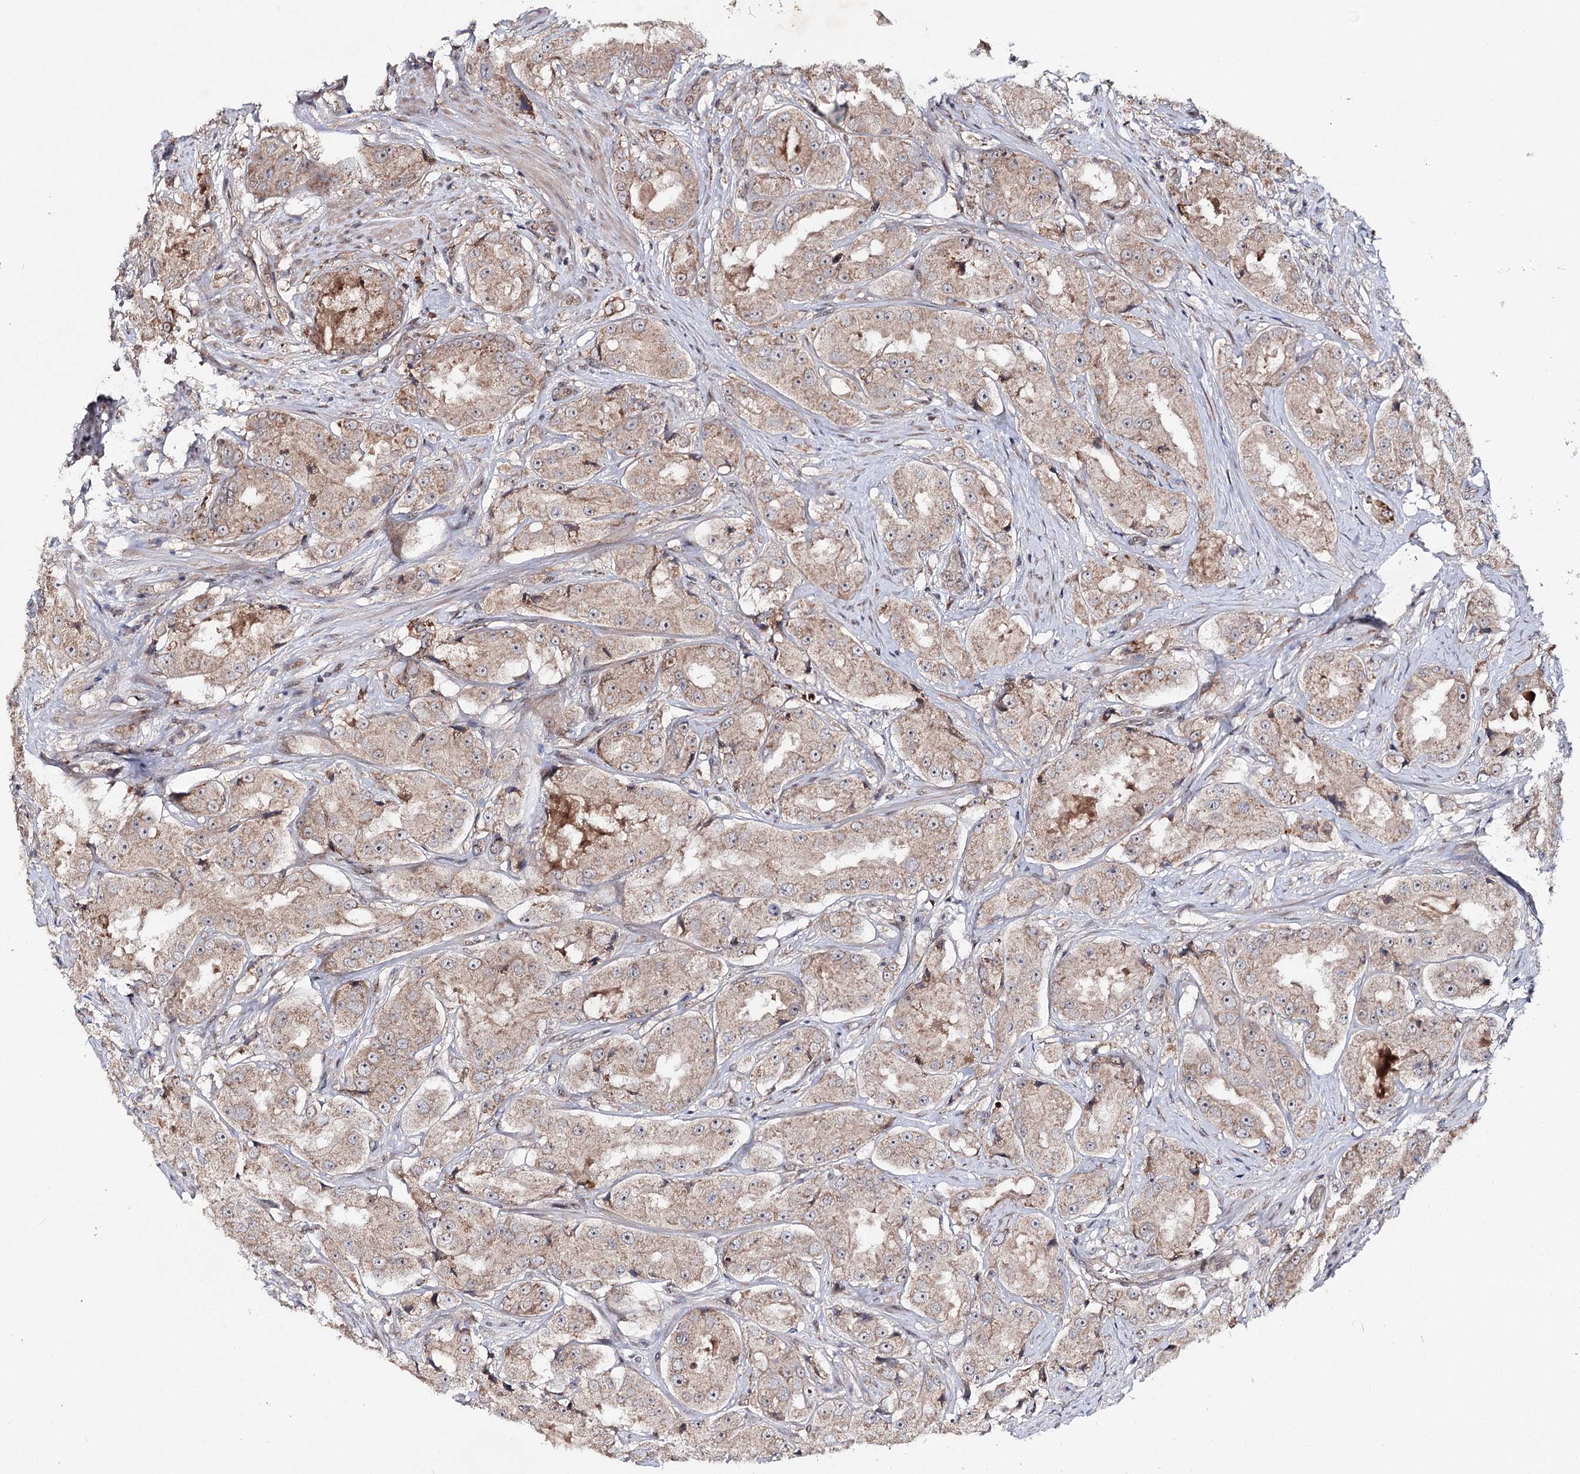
{"staining": {"intensity": "weak", "quantity": ">75%", "location": "cytoplasmic/membranous"}, "tissue": "prostate cancer", "cell_type": "Tumor cells", "image_type": "cancer", "snomed": [{"axis": "morphology", "description": "Adenocarcinoma, High grade"}, {"axis": "topography", "description": "Prostate"}], "caption": "The image reveals staining of prostate cancer, revealing weak cytoplasmic/membranous protein expression (brown color) within tumor cells.", "gene": "MSANTD2", "patient": {"sex": "male", "age": 73}}